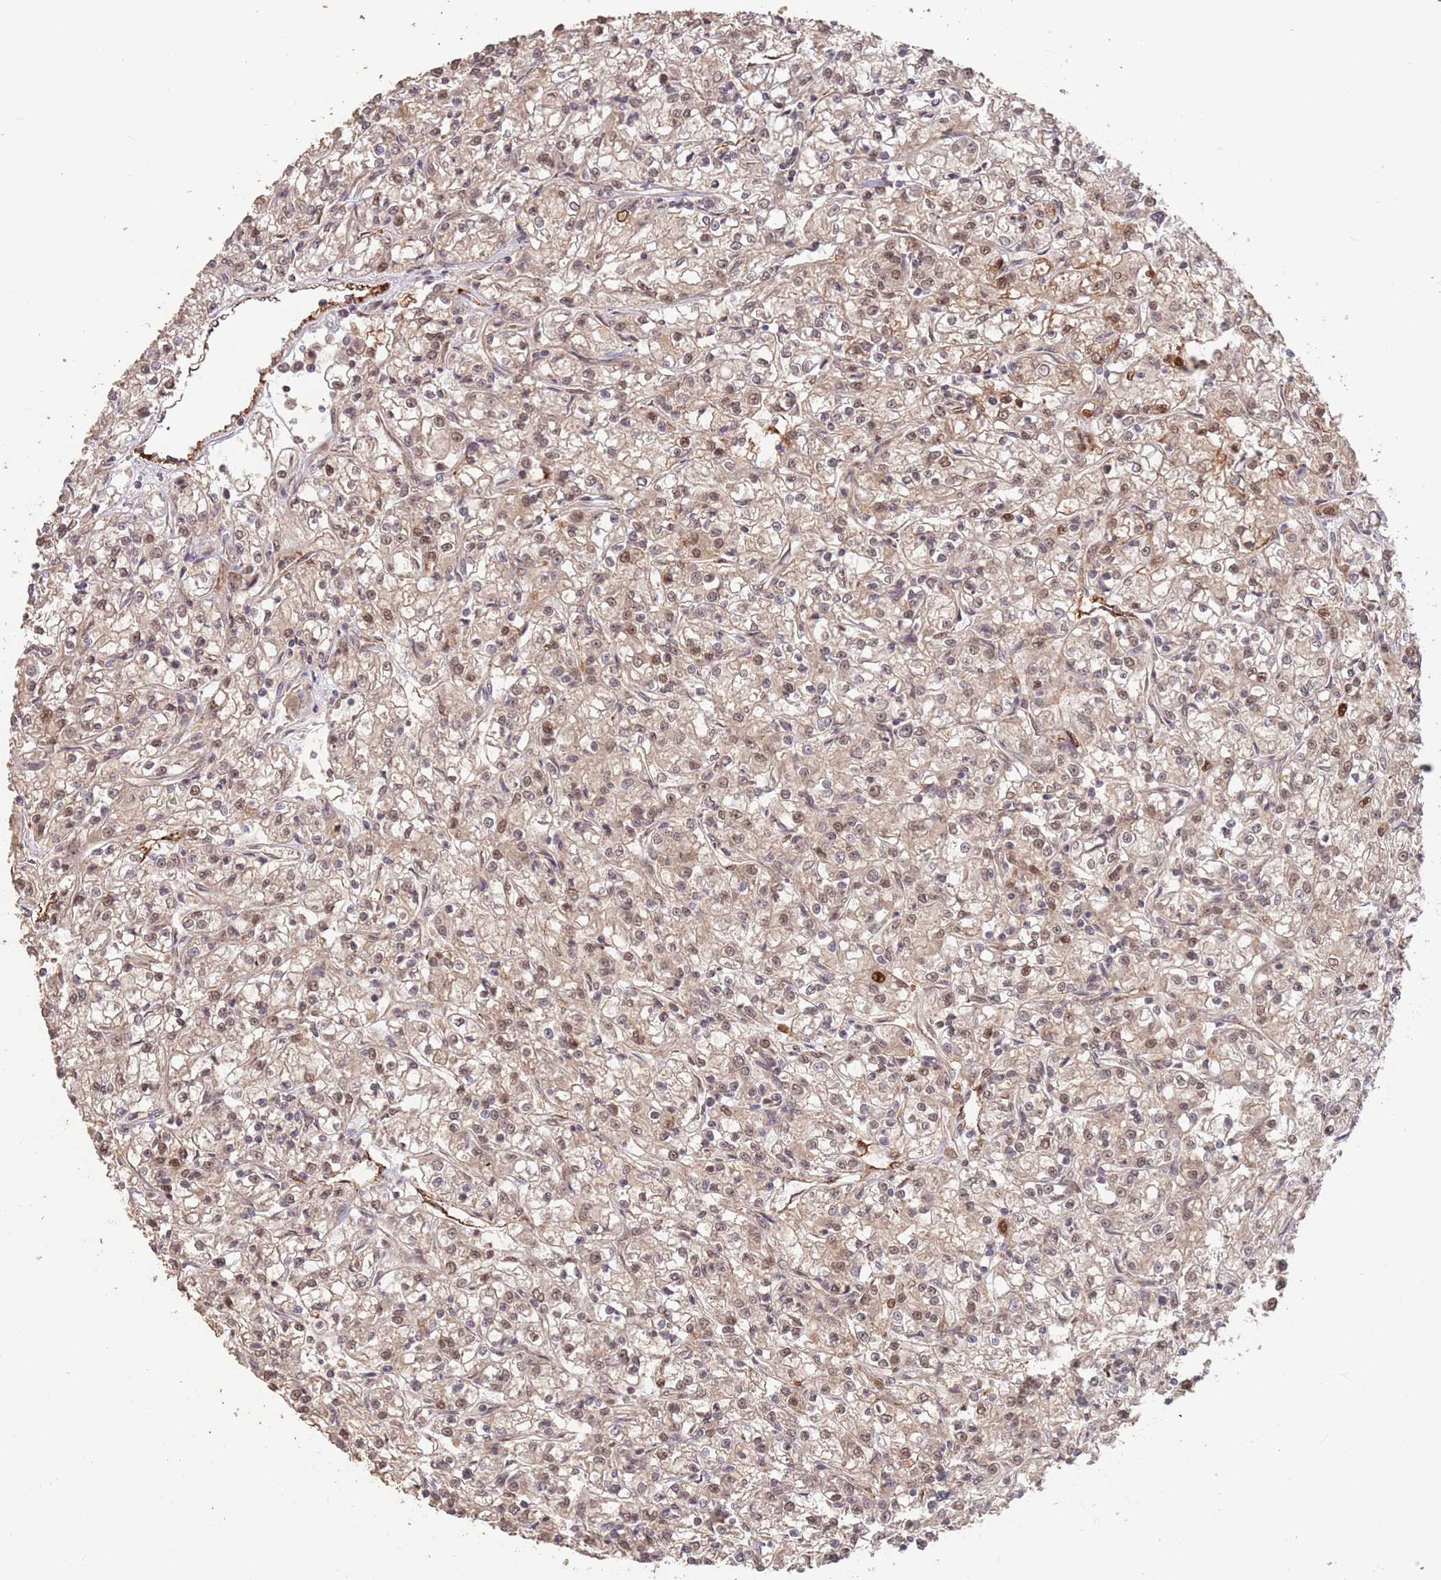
{"staining": {"intensity": "weak", "quantity": "25%-75%", "location": "cytoplasmic/membranous,nuclear"}, "tissue": "renal cancer", "cell_type": "Tumor cells", "image_type": "cancer", "snomed": [{"axis": "morphology", "description": "Adenocarcinoma, NOS"}, {"axis": "topography", "description": "Kidney"}], "caption": "The histopathology image displays immunohistochemical staining of adenocarcinoma (renal). There is weak cytoplasmic/membranous and nuclear expression is identified in approximately 25%-75% of tumor cells.", "gene": "RFXANK", "patient": {"sex": "female", "age": 59}}